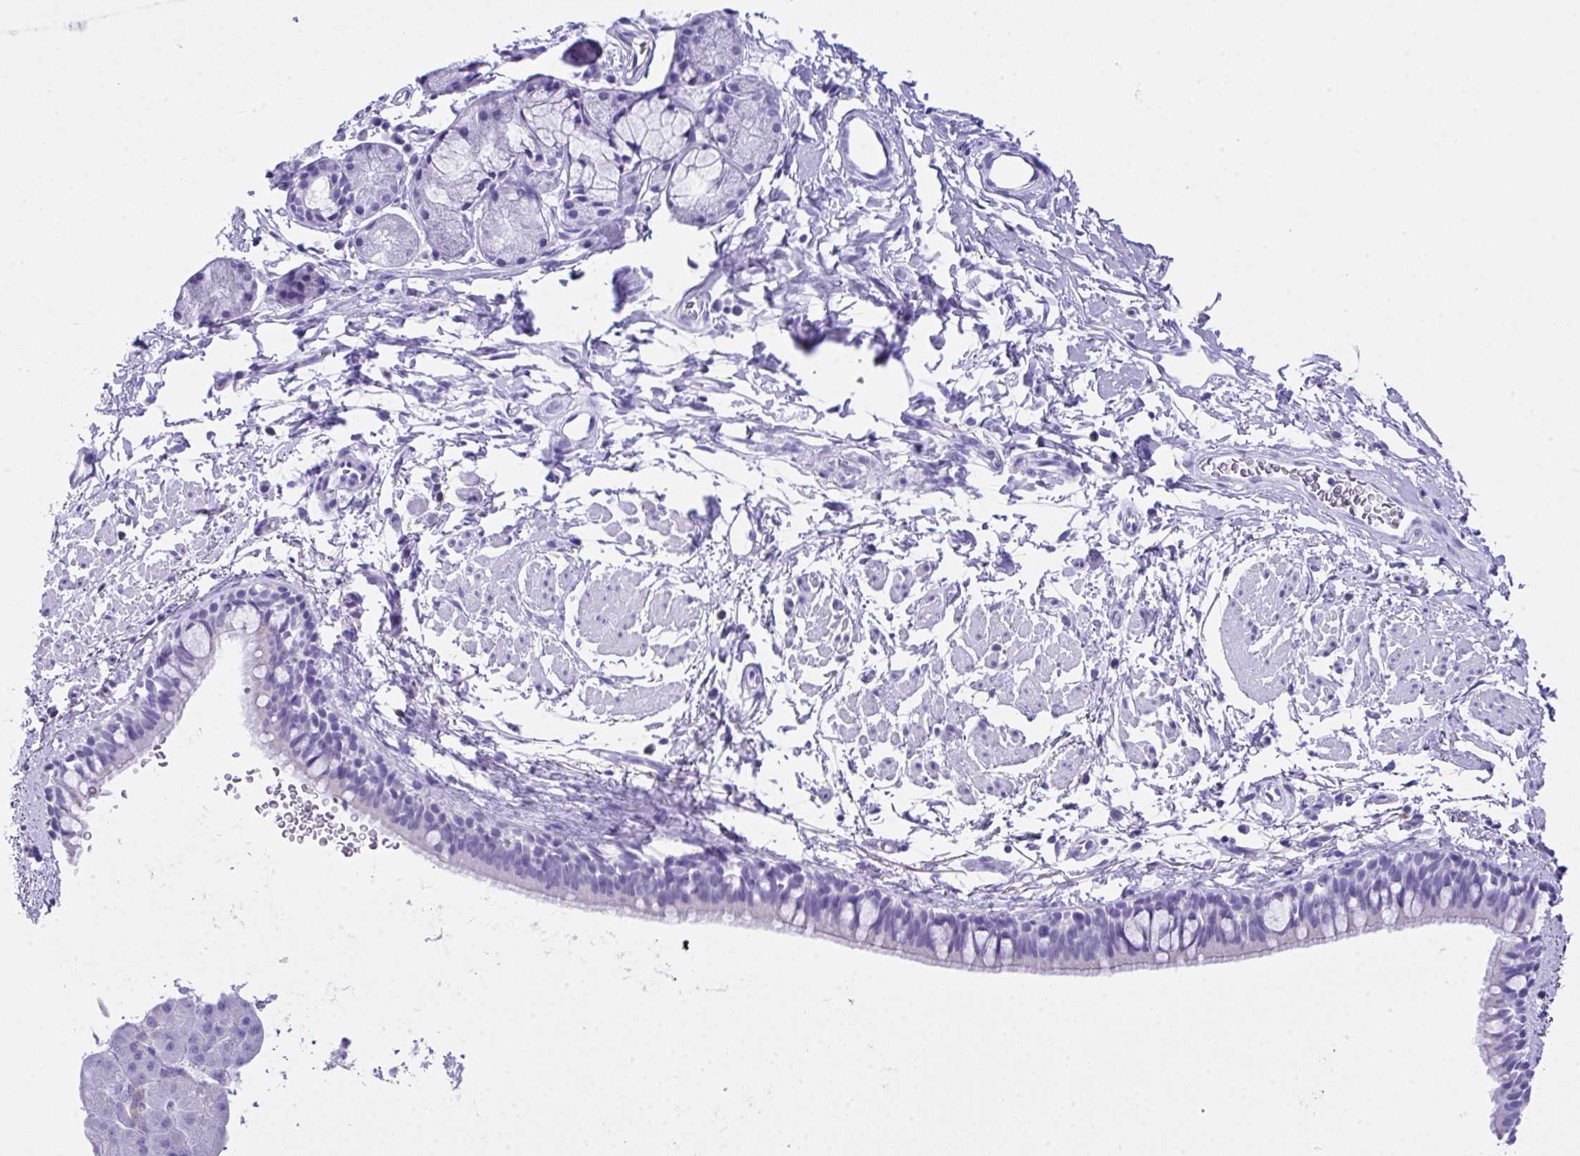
{"staining": {"intensity": "negative", "quantity": "none", "location": "none"}, "tissue": "bronchus", "cell_type": "Respiratory epithelial cells", "image_type": "normal", "snomed": [{"axis": "morphology", "description": "Normal tissue, NOS"}, {"axis": "topography", "description": "Lymph node"}, {"axis": "topography", "description": "Cartilage tissue"}, {"axis": "topography", "description": "Bronchus"}], "caption": "Respiratory epithelial cells are negative for protein expression in unremarkable human bronchus. (DAB IHC visualized using brightfield microscopy, high magnification).", "gene": "LGALS4", "patient": {"sex": "female", "age": 70}}